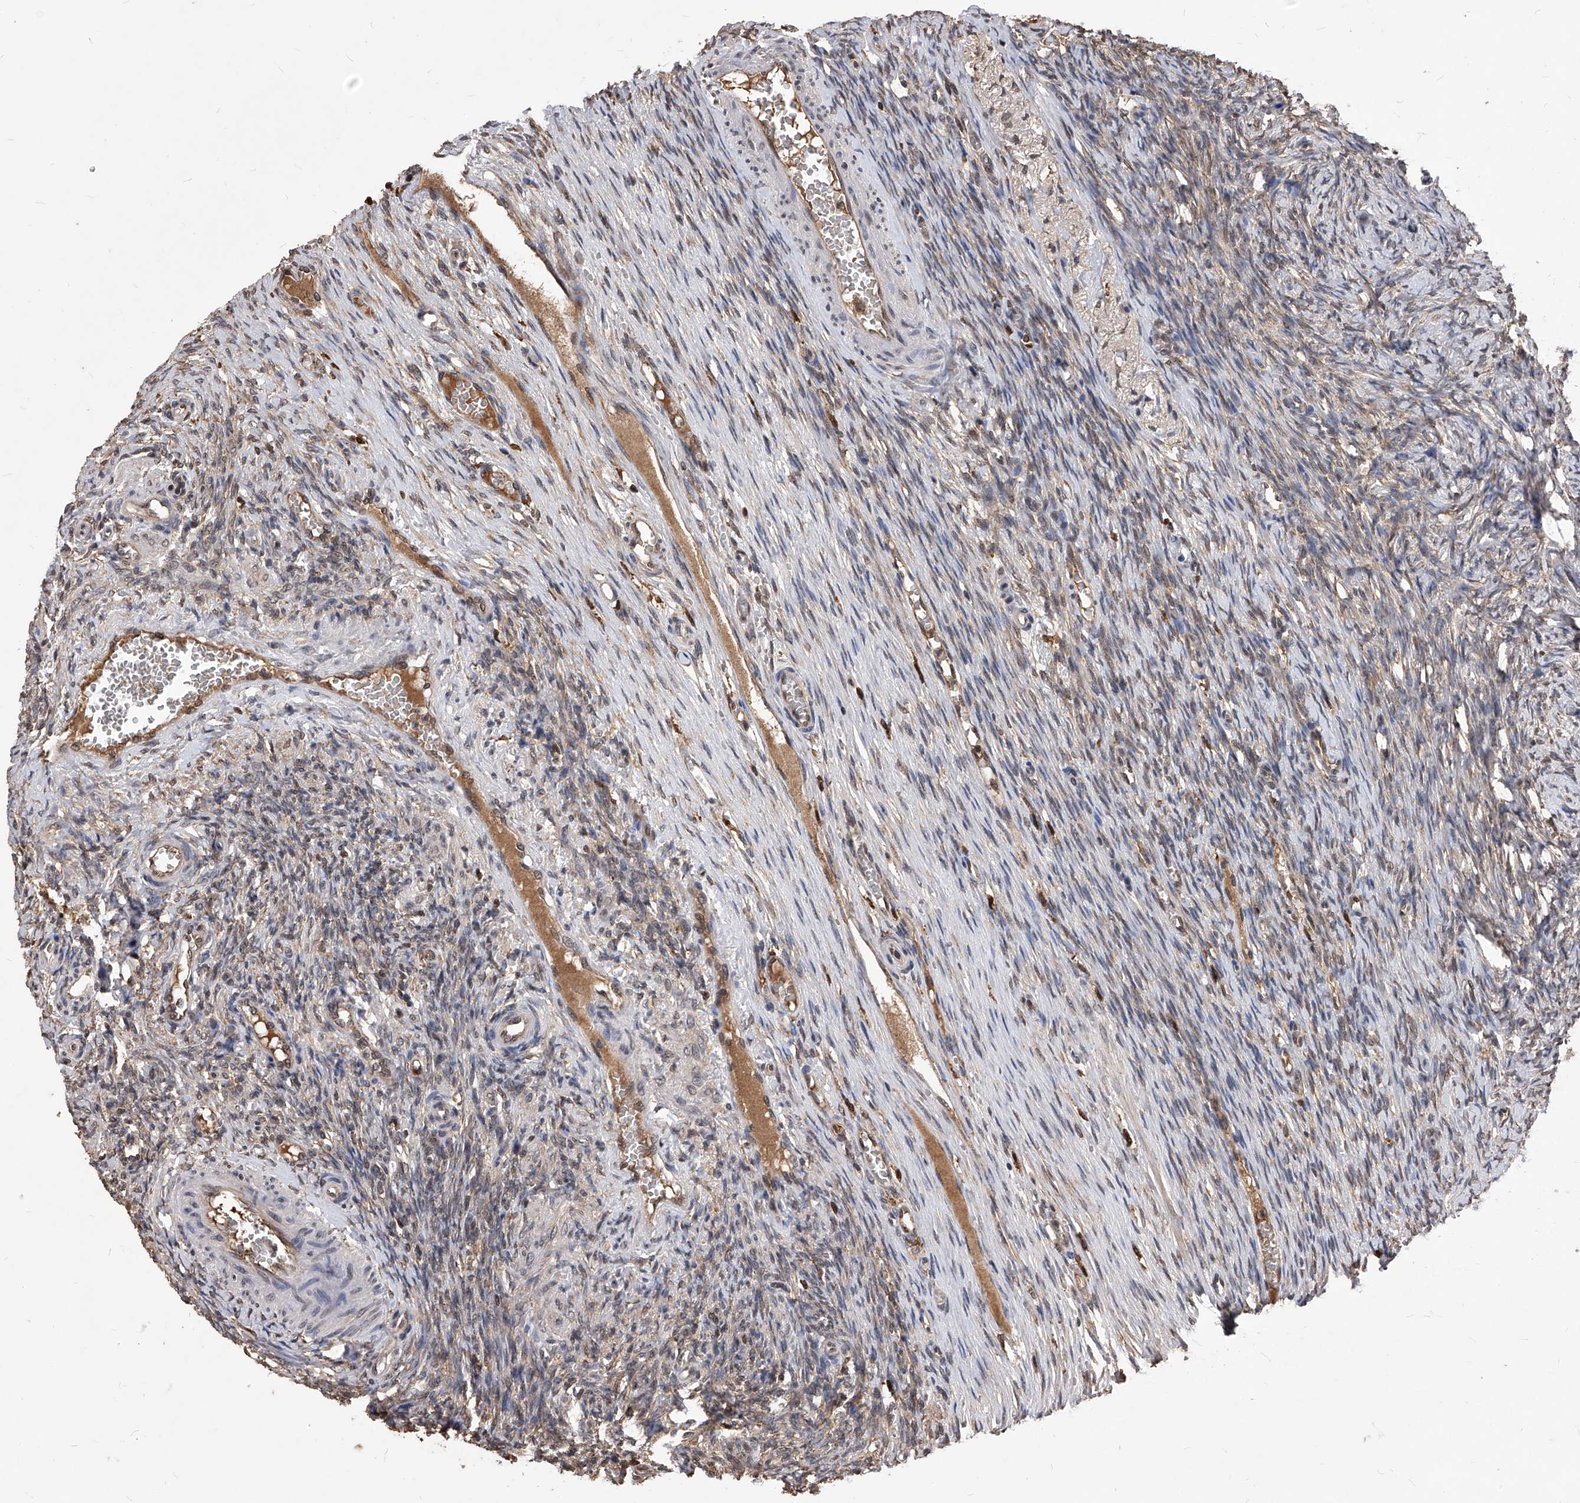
{"staining": {"intensity": "weak", "quantity": "<25%", "location": "nuclear"}, "tissue": "ovary", "cell_type": "Ovarian stroma cells", "image_type": "normal", "snomed": [{"axis": "morphology", "description": "Adenocarcinoma, NOS"}, {"axis": "topography", "description": "Endometrium"}], "caption": "Immunohistochemical staining of unremarkable ovary displays no significant staining in ovarian stroma cells. Nuclei are stained in blue.", "gene": "ID1", "patient": {"sex": "female", "age": 32}}